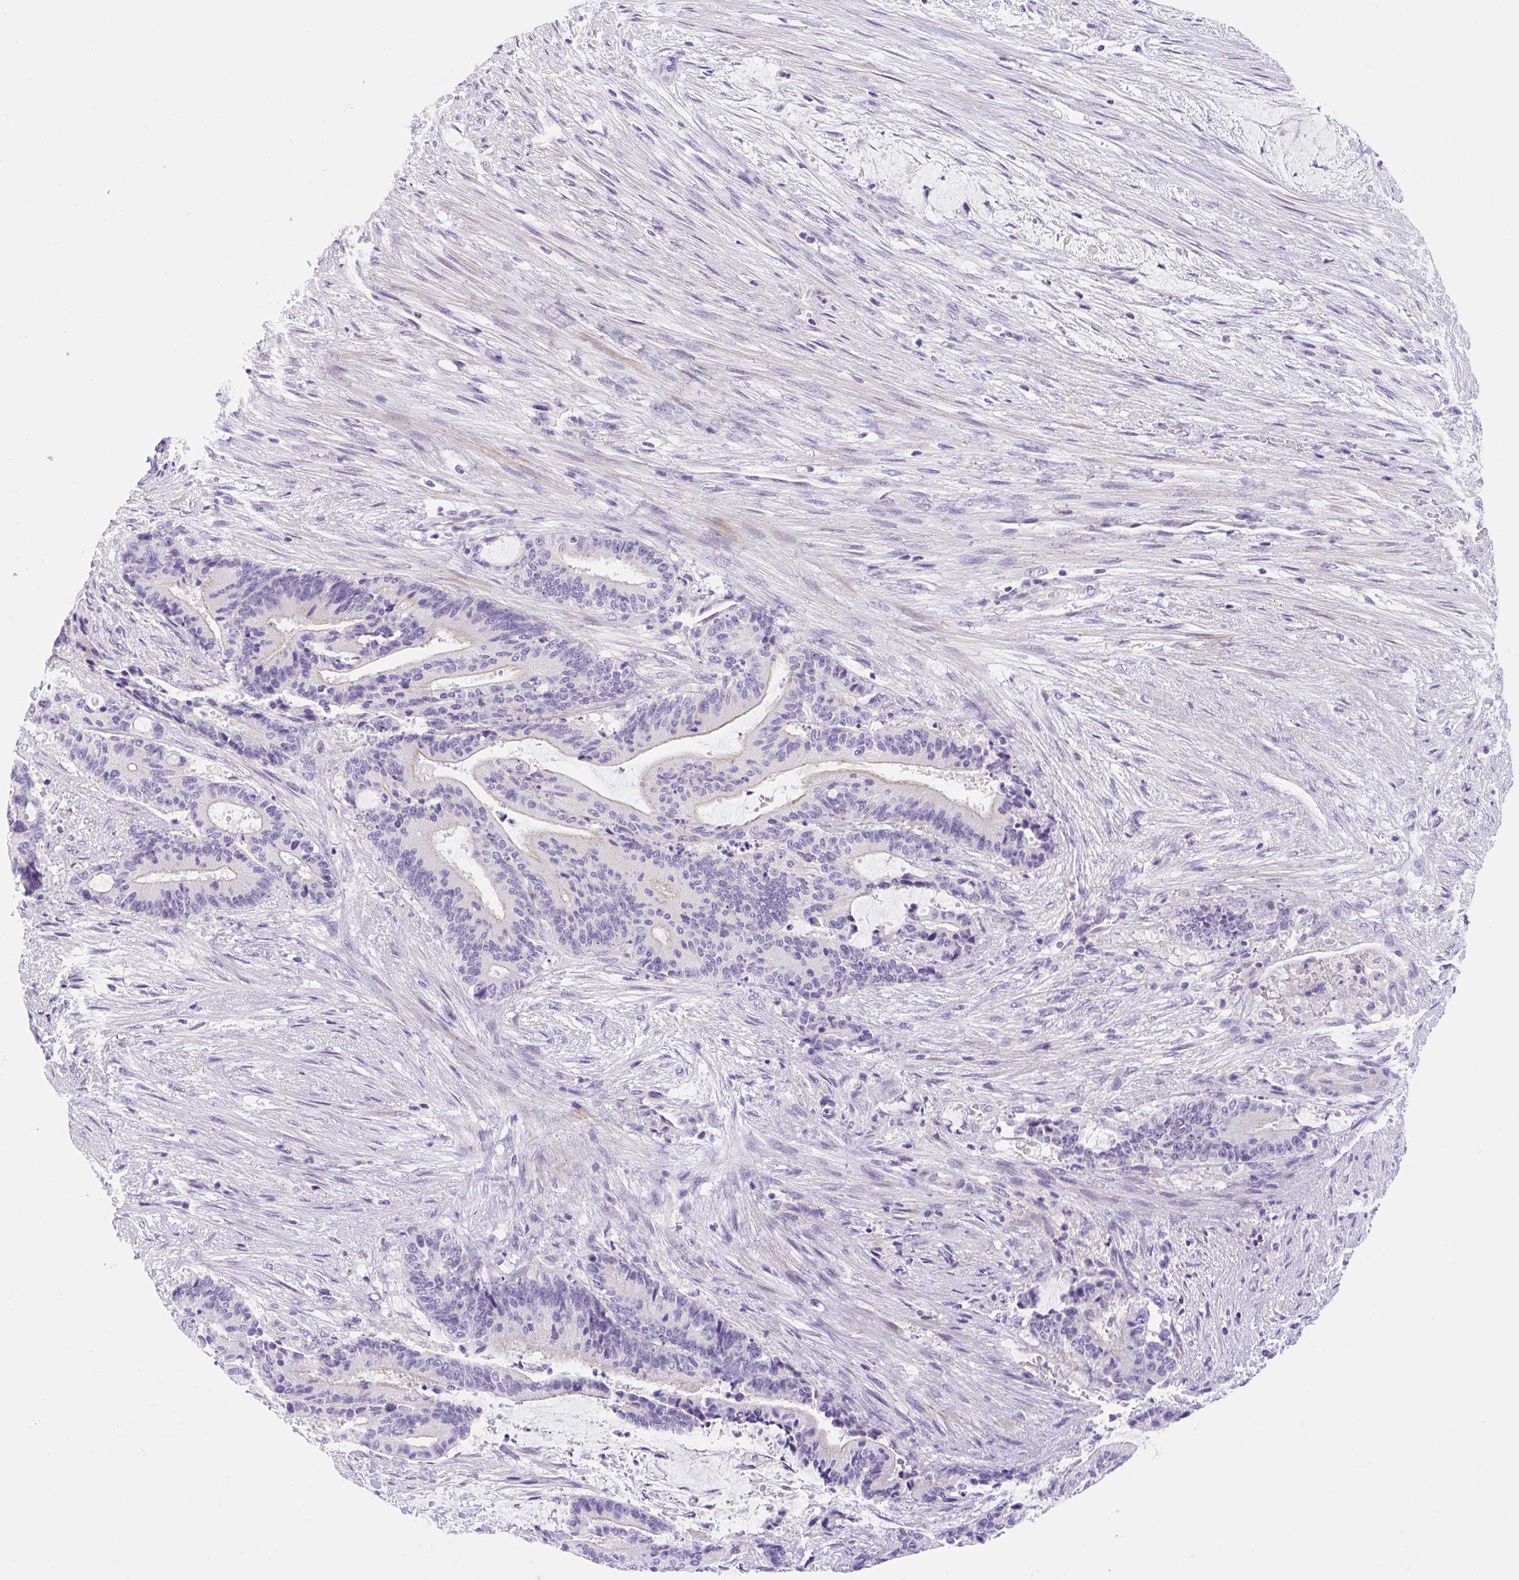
{"staining": {"intensity": "negative", "quantity": "none", "location": "none"}, "tissue": "liver cancer", "cell_type": "Tumor cells", "image_type": "cancer", "snomed": [{"axis": "morphology", "description": "Normal tissue, NOS"}, {"axis": "morphology", "description": "Cholangiocarcinoma"}, {"axis": "topography", "description": "Liver"}, {"axis": "topography", "description": "Peripheral nerve tissue"}], "caption": "This image is of liver cholangiocarcinoma stained with IHC to label a protein in brown with the nuclei are counter-stained blue. There is no staining in tumor cells. (Brightfield microscopy of DAB immunohistochemistry at high magnification).", "gene": "SLC28A1", "patient": {"sex": "female", "age": 73}}